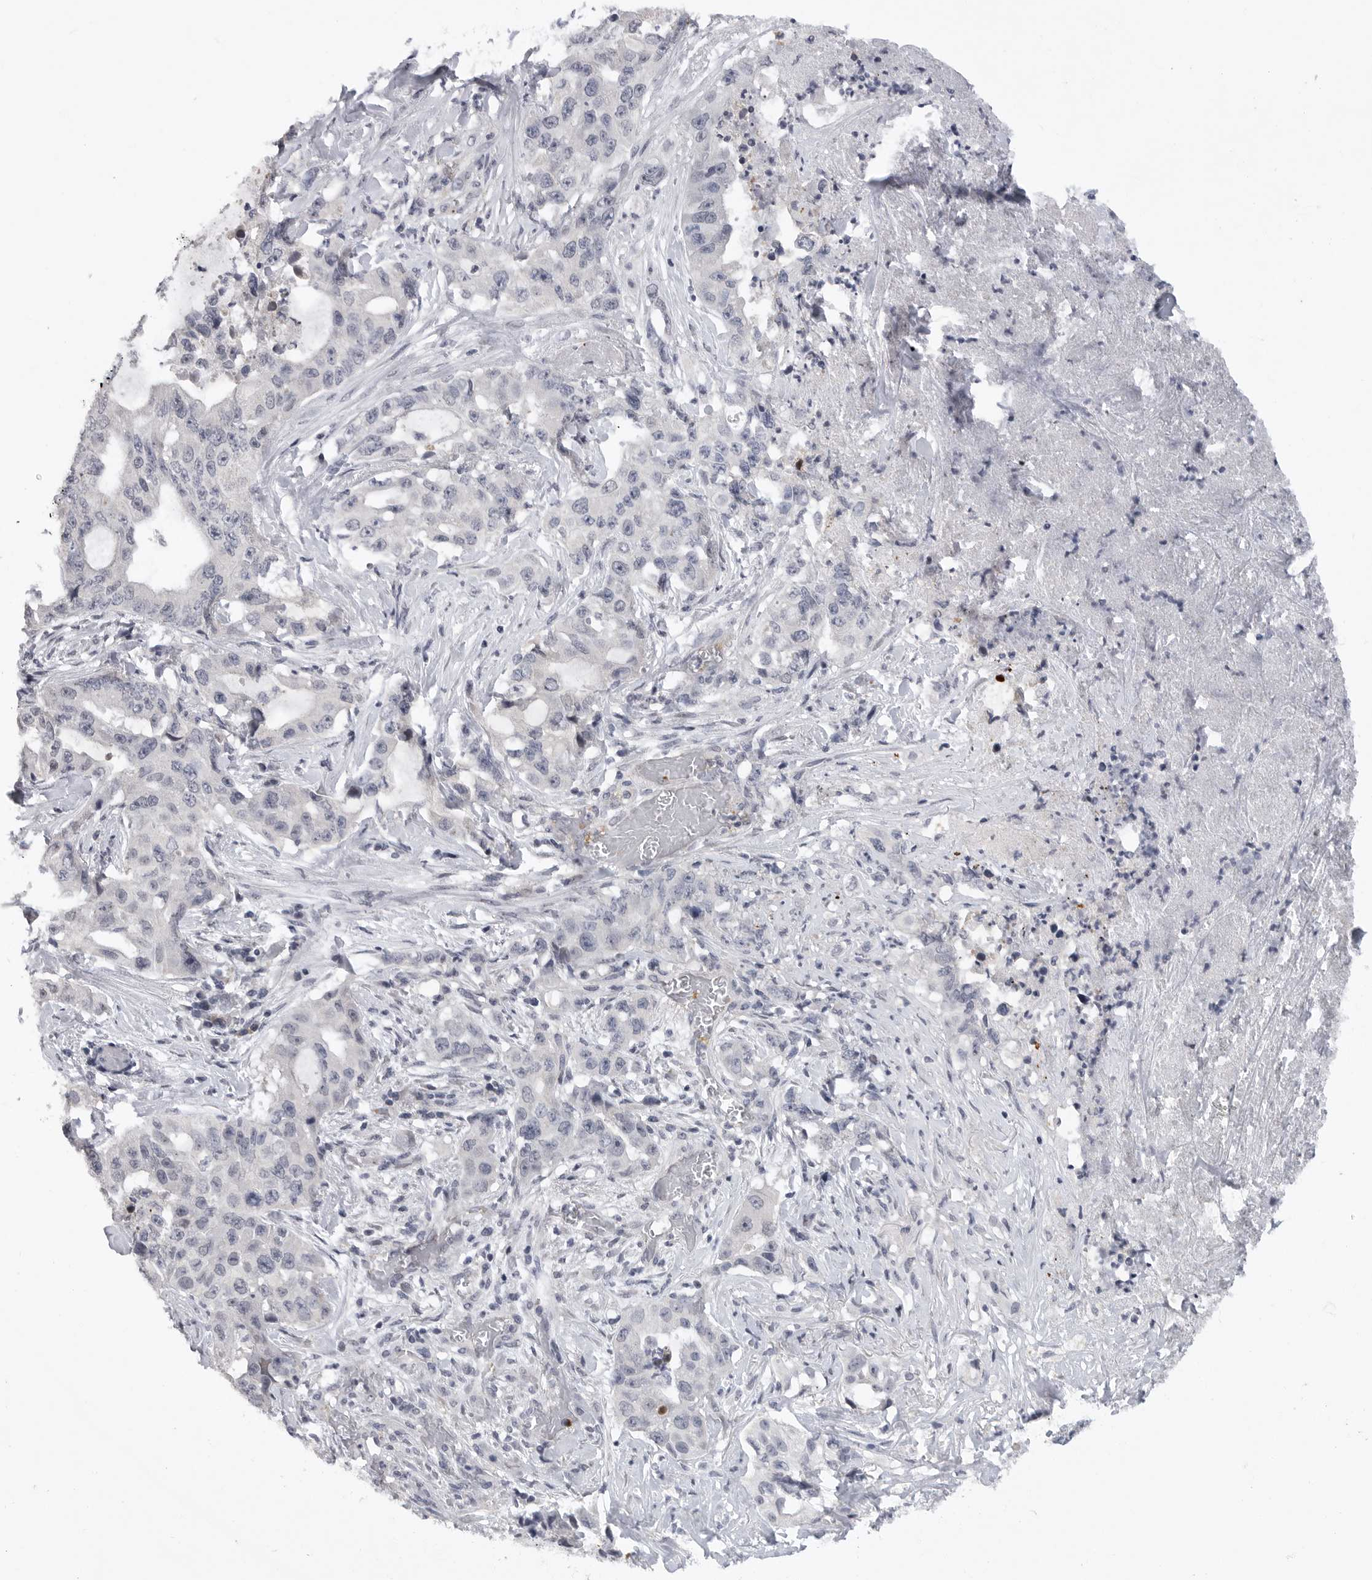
{"staining": {"intensity": "negative", "quantity": "none", "location": "none"}, "tissue": "lung cancer", "cell_type": "Tumor cells", "image_type": "cancer", "snomed": [{"axis": "morphology", "description": "Adenocarcinoma, NOS"}, {"axis": "topography", "description": "Lung"}], "caption": "Immunohistochemistry (IHC) of human lung cancer shows no staining in tumor cells.", "gene": "FBXO43", "patient": {"sex": "female", "age": 51}}